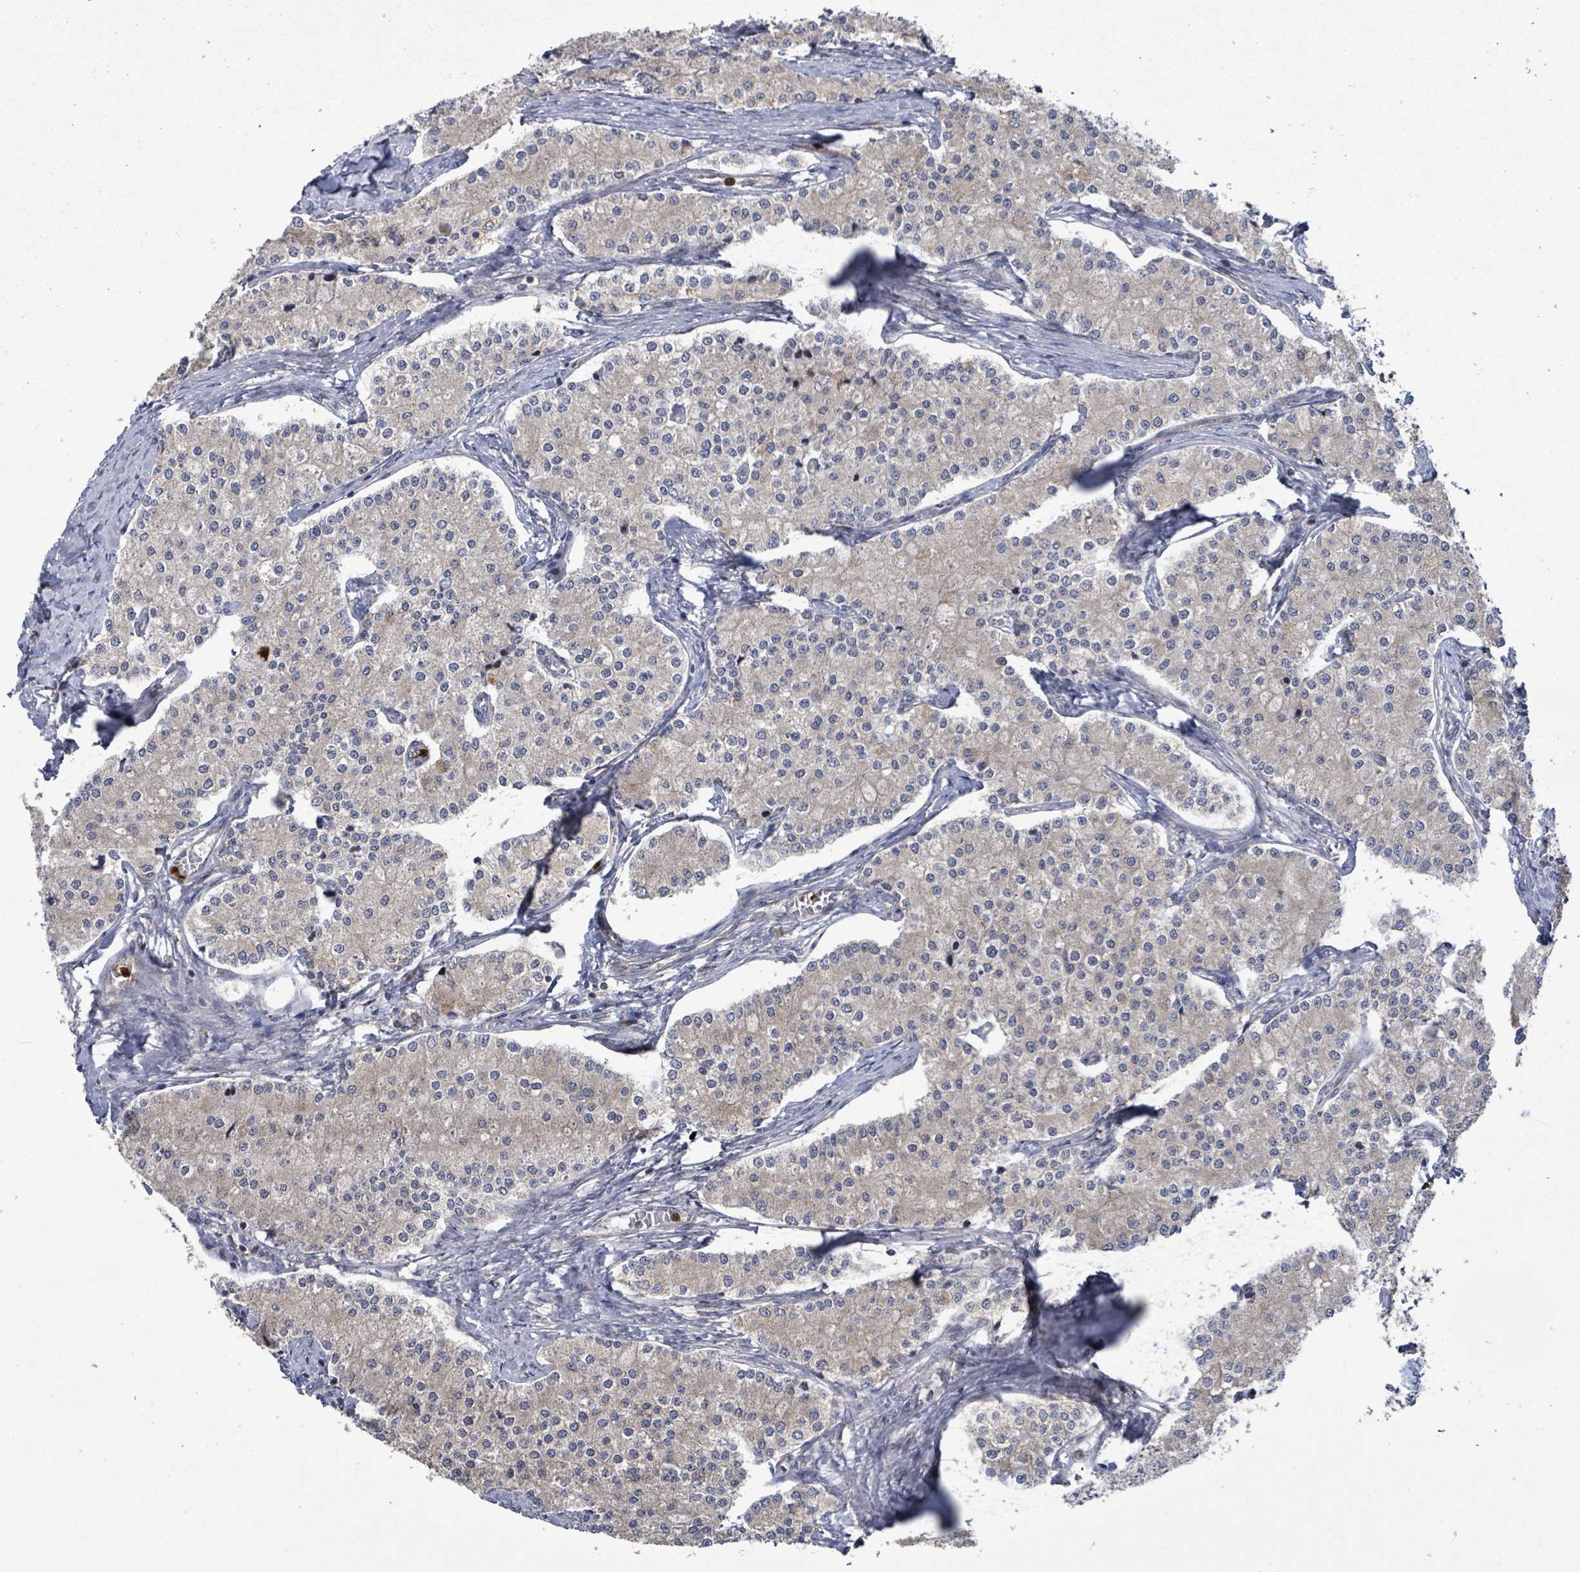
{"staining": {"intensity": "negative", "quantity": "none", "location": "none"}, "tissue": "carcinoid", "cell_type": "Tumor cells", "image_type": "cancer", "snomed": [{"axis": "morphology", "description": "Carcinoid, malignant, NOS"}, {"axis": "topography", "description": "Colon"}], "caption": "Histopathology image shows no significant protein positivity in tumor cells of carcinoid. Nuclei are stained in blue.", "gene": "COQ6", "patient": {"sex": "female", "age": 52}}